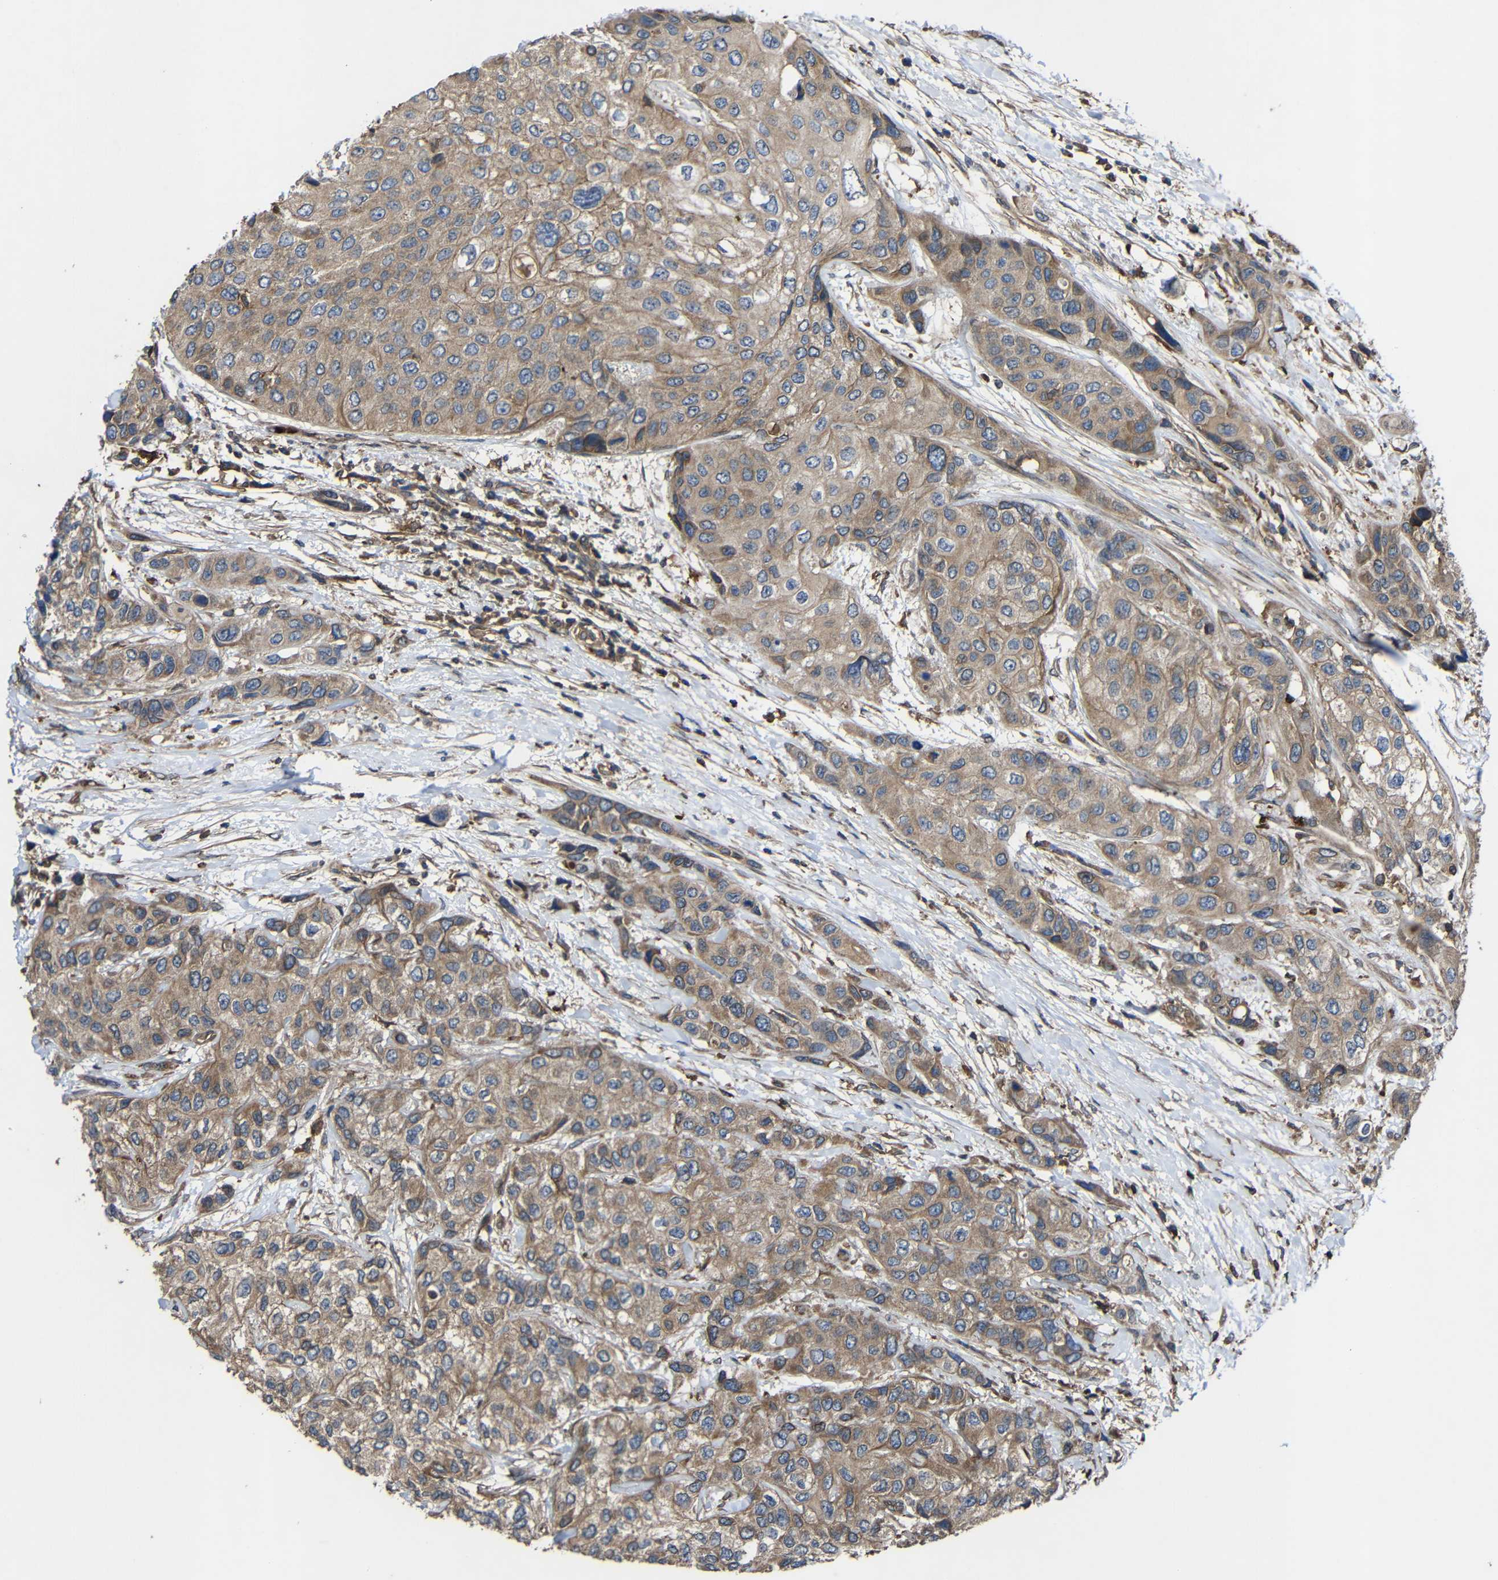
{"staining": {"intensity": "moderate", "quantity": ">75%", "location": "cytoplasmic/membranous"}, "tissue": "urothelial cancer", "cell_type": "Tumor cells", "image_type": "cancer", "snomed": [{"axis": "morphology", "description": "Urothelial carcinoma, High grade"}, {"axis": "topography", "description": "Urinary bladder"}], "caption": "IHC of urothelial cancer demonstrates medium levels of moderate cytoplasmic/membranous staining in about >75% of tumor cells.", "gene": "TREM2", "patient": {"sex": "female", "age": 56}}